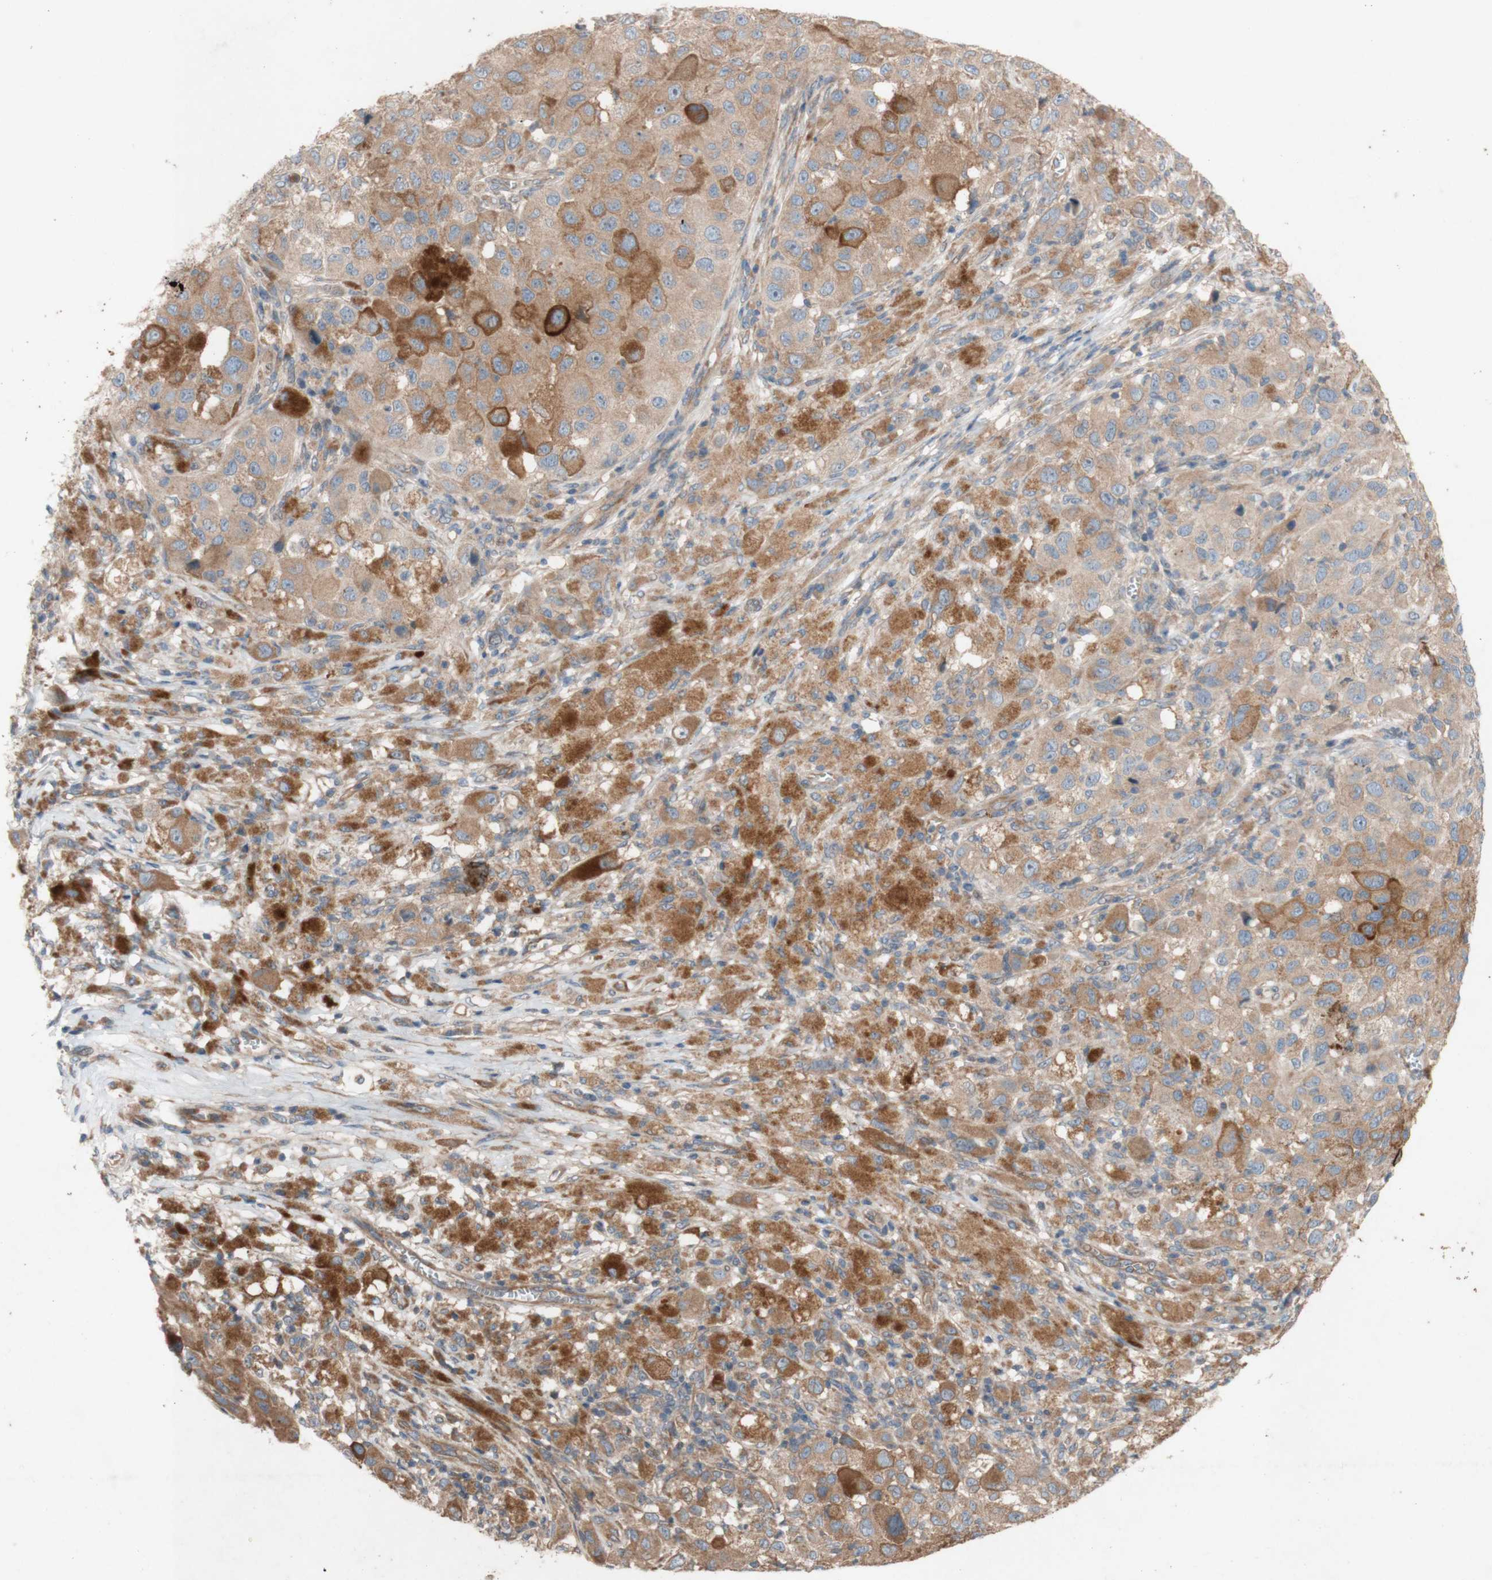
{"staining": {"intensity": "weak", "quantity": ">75%", "location": "cytoplasmic/membranous"}, "tissue": "melanoma", "cell_type": "Tumor cells", "image_type": "cancer", "snomed": [{"axis": "morphology", "description": "Malignant melanoma, NOS"}, {"axis": "topography", "description": "Skin"}], "caption": "IHC (DAB (3,3'-diaminobenzidine)) staining of human melanoma shows weak cytoplasmic/membranous protein positivity in approximately >75% of tumor cells.", "gene": "TST", "patient": {"sex": "male", "age": 96}}